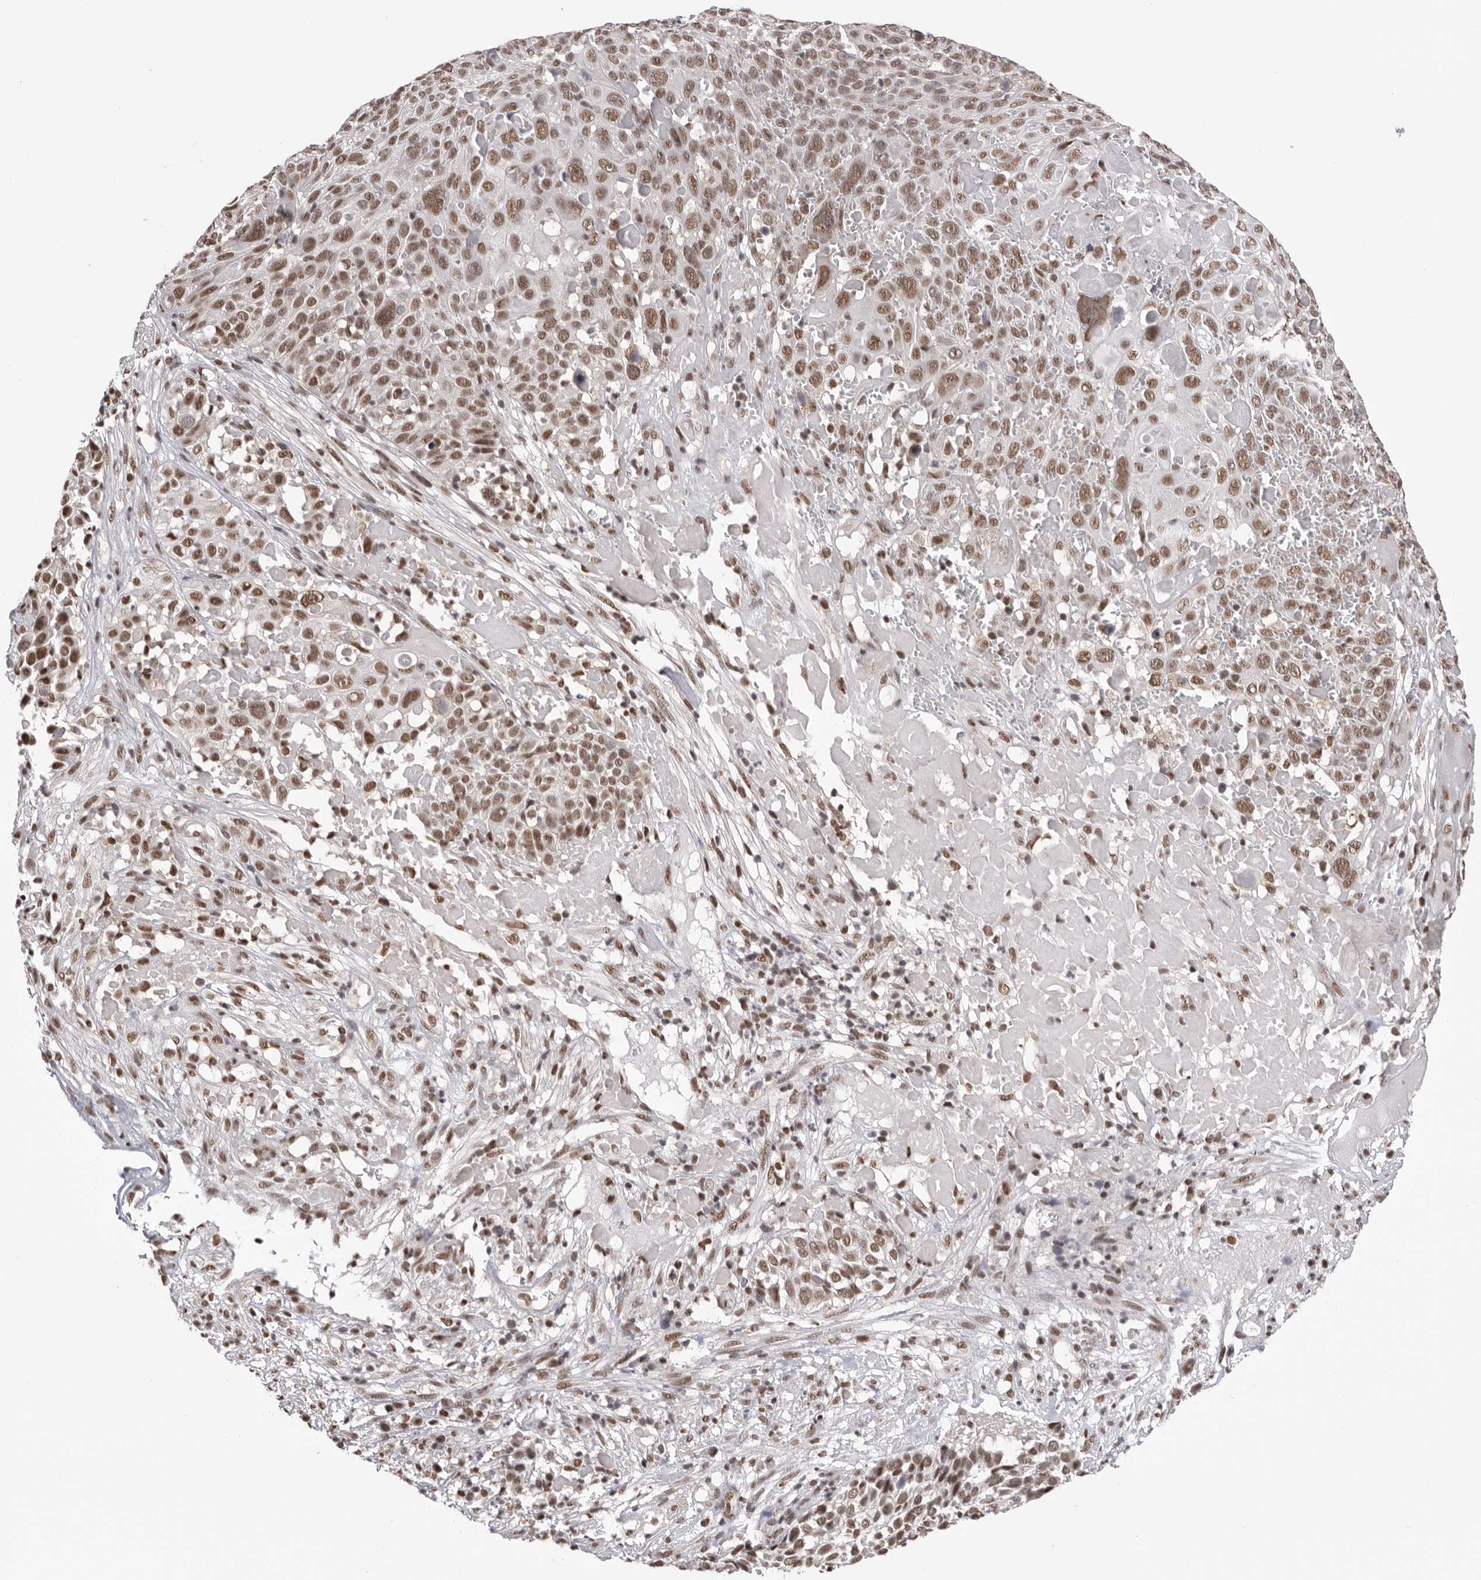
{"staining": {"intensity": "moderate", "quantity": ">75%", "location": "nuclear"}, "tissue": "cervical cancer", "cell_type": "Tumor cells", "image_type": "cancer", "snomed": [{"axis": "morphology", "description": "Squamous cell carcinoma, NOS"}, {"axis": "topography", "description": "Cervix"}], "caption": "Immunohistochemistry of human cervical cancer (squamous cell carcinoma) demonstrates medium levels of moderate nuclear positivity in approximately >75% of tumor cells. Immunohistochemistry stains the protein of interest in brown and the nuclei are stained blue.", "gene": "BCLAF3", "patient": {"sex": "female", "age": 74}}